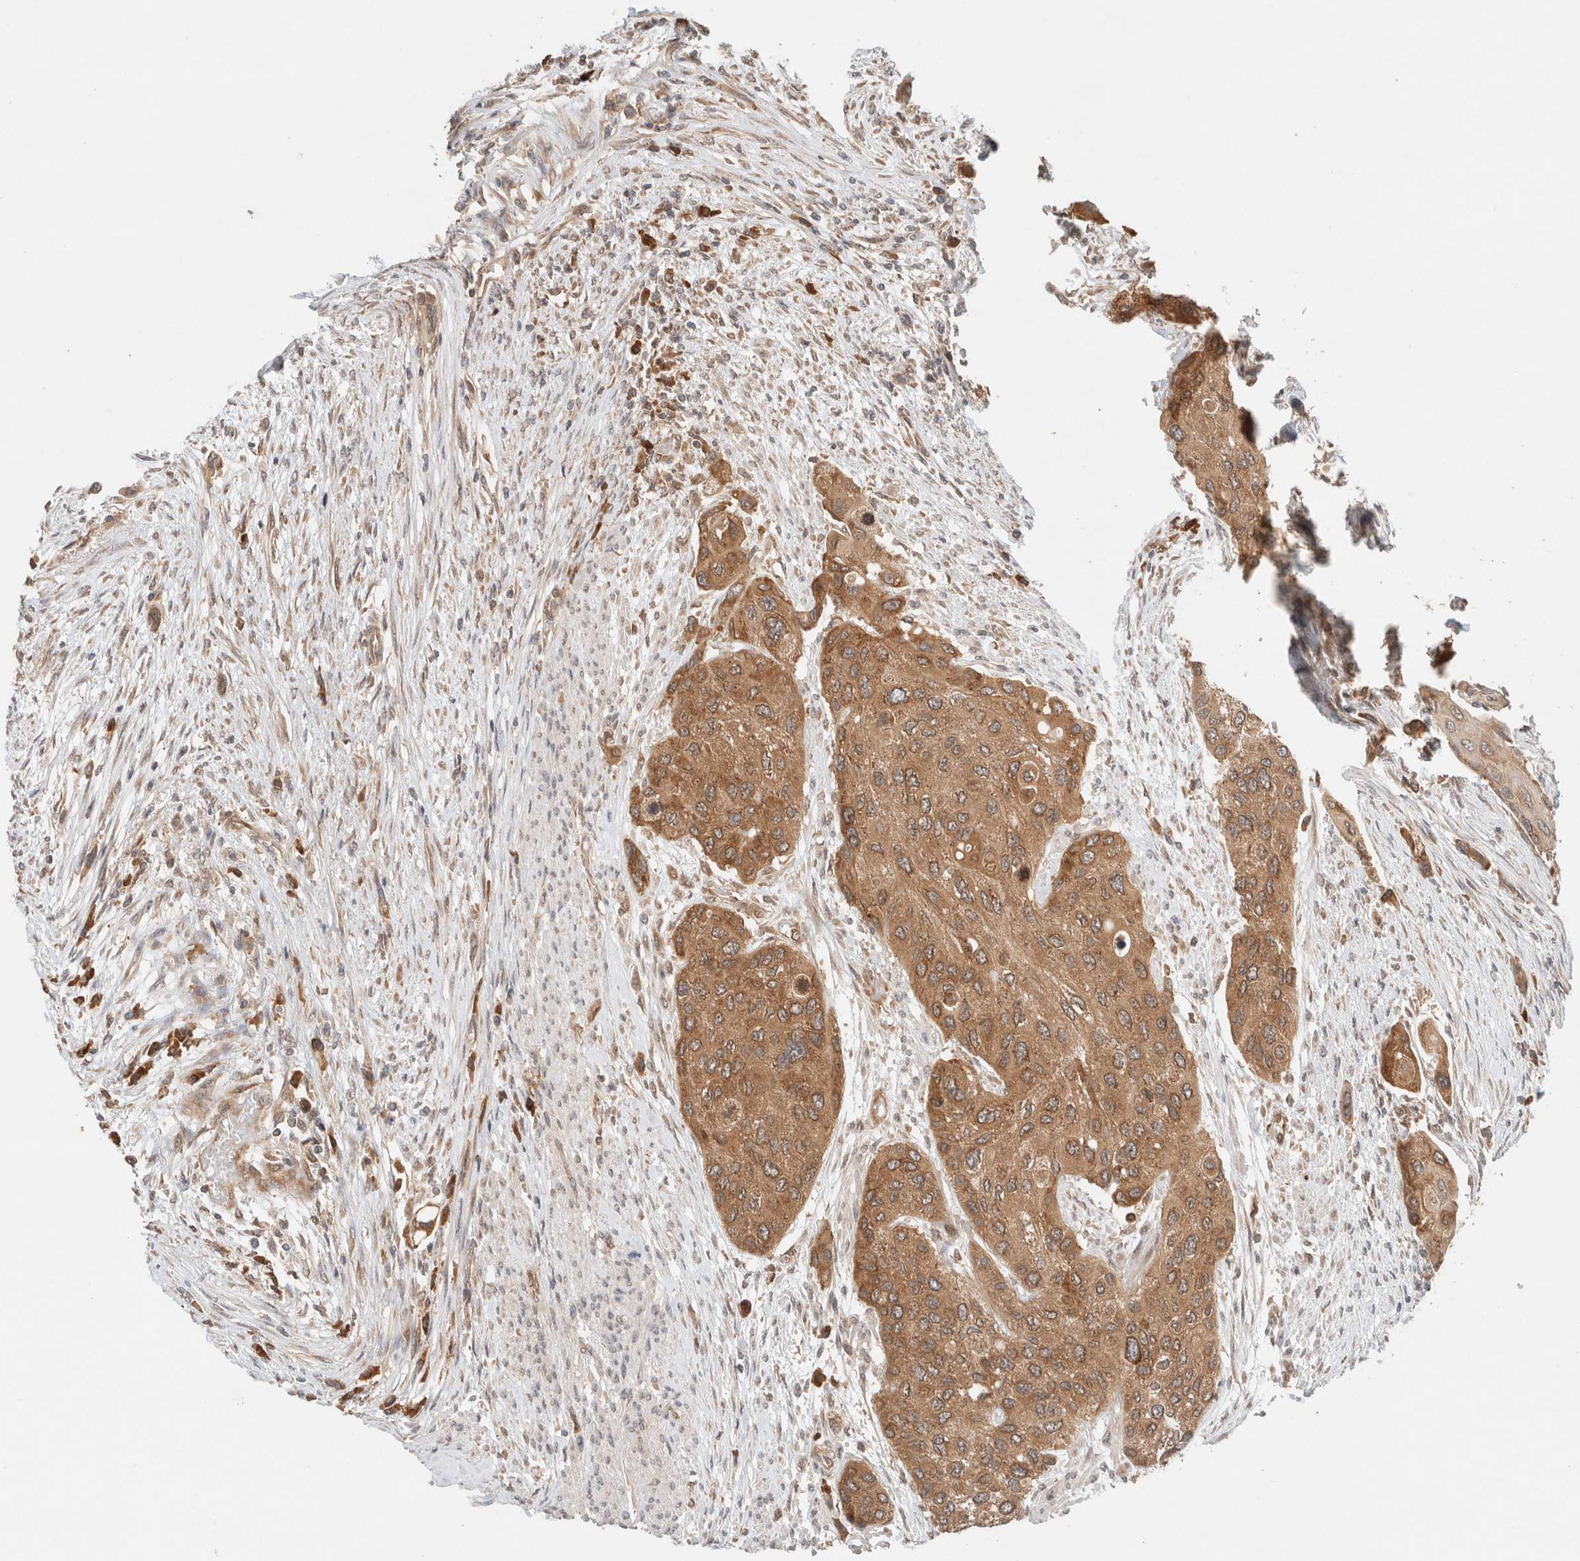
{"staining": {"intensity": "moderate", "quantity": ">75%", "location": "cytoplasmic/membranous"}, "tissue": "urothelial cancer", "cell_type": "Tumor cells", "image_type": "cancer", "snomed": [{"axis": "morphology", "description": "Urothelial carcinoma, High grade"}, {"axis": "topography", "description": "Urinary bladder"}], "caption": "Immunohistochemical staining of human urothelial cancer exhibits medium levels of moderate cytoplasmic/membranous positivity in approximately >75% of tumor cells. (Brightfield microscopy of DAB IHC at high magnification).", "gene": "ARFGEF2", "patient": {"sex": "female", "age": 56}}